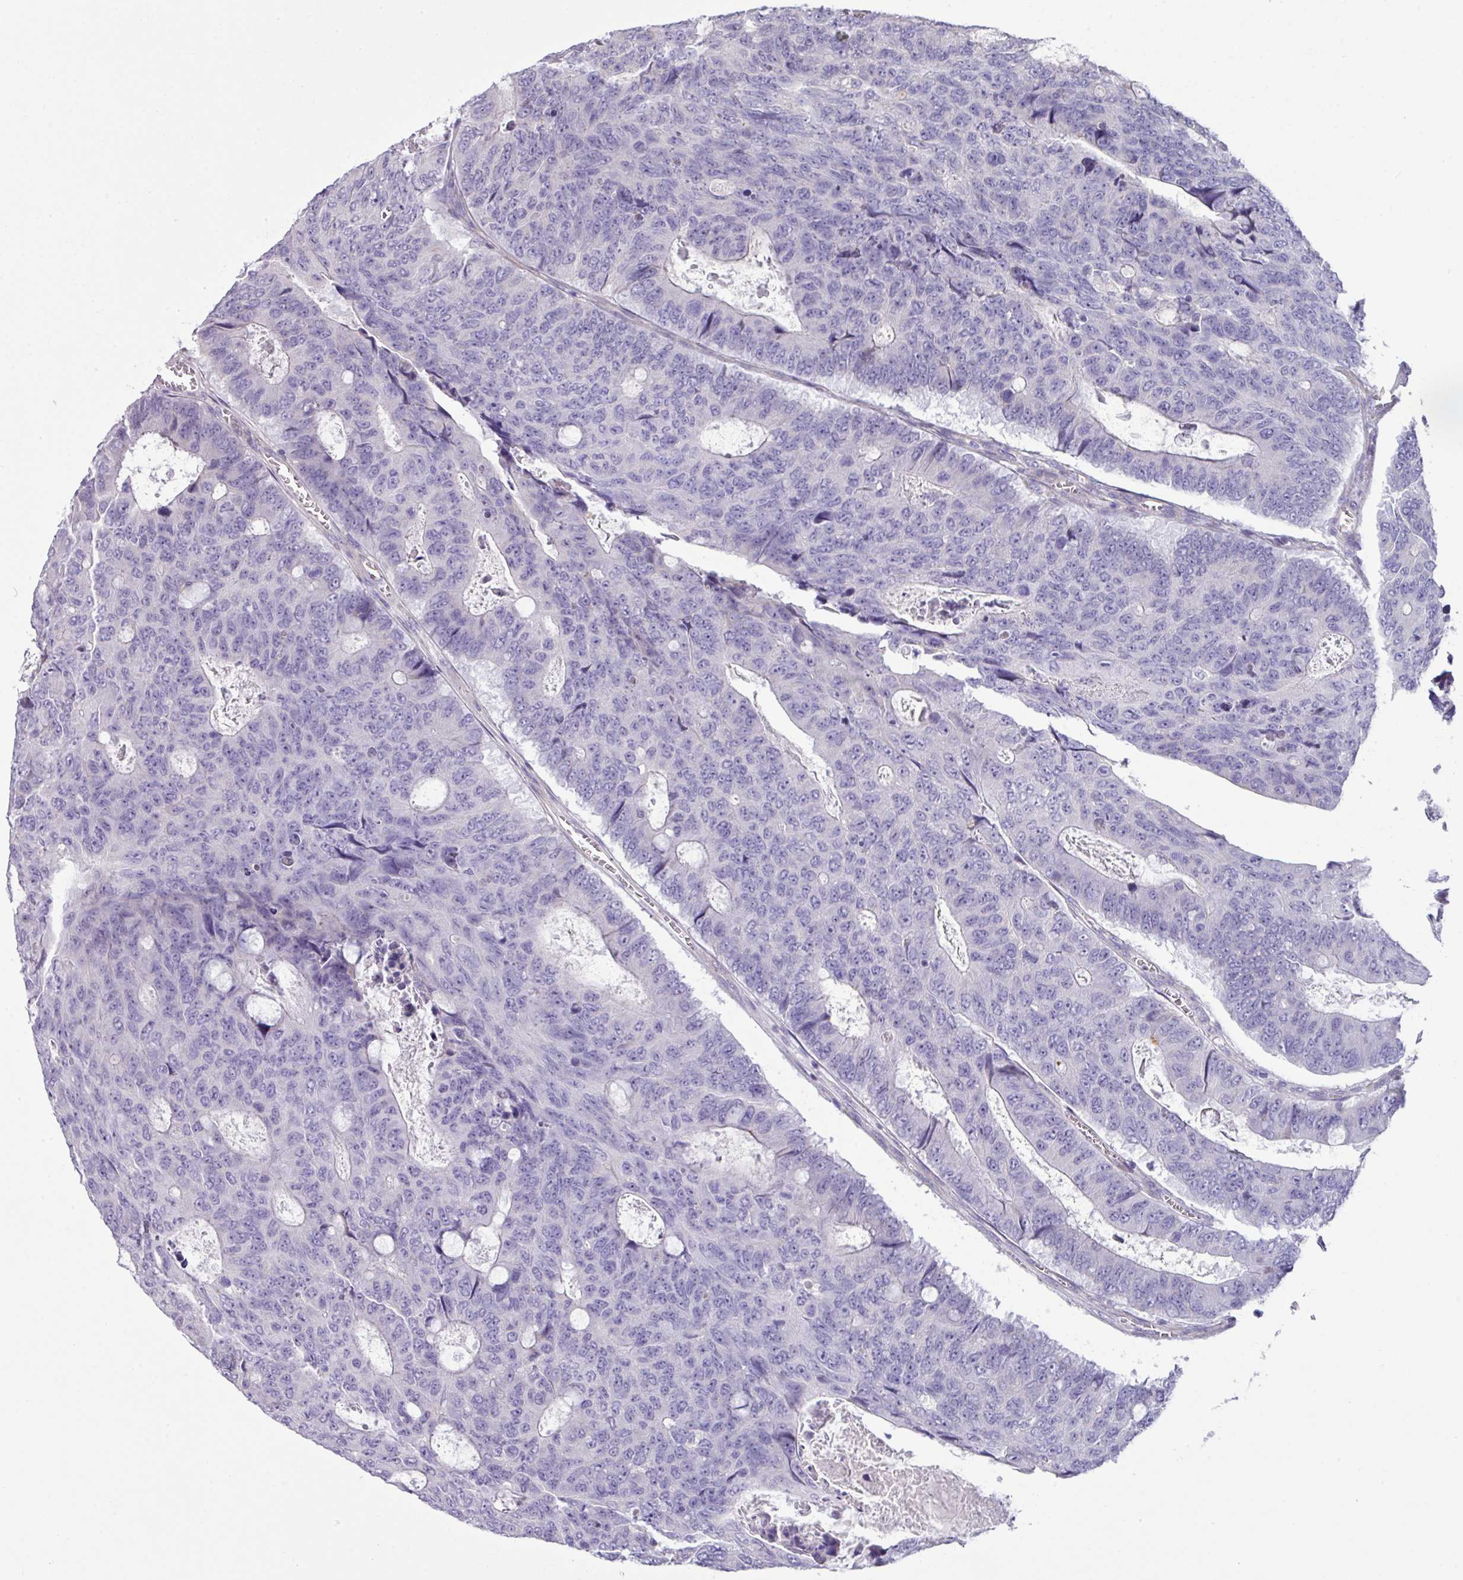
{"staining": {"intensity": "negative", "quantity": "none", "location": "none"}, "tissue": "colorectal cancer", "cell_type": "Tumor cells", "image_type": "cancer", "snomed": [{"axis": "morphology", "description": "Adenocarcinoma, NOS"}, {"axis": "topography", "description": "Colon"}], "caption": "This is an IHC photomicrograph of adenocarcinoma (colorectal). There is no positivity in tumor cells.", "gene": "IRGC", "patient": {"sex": "male", "age": 87}}